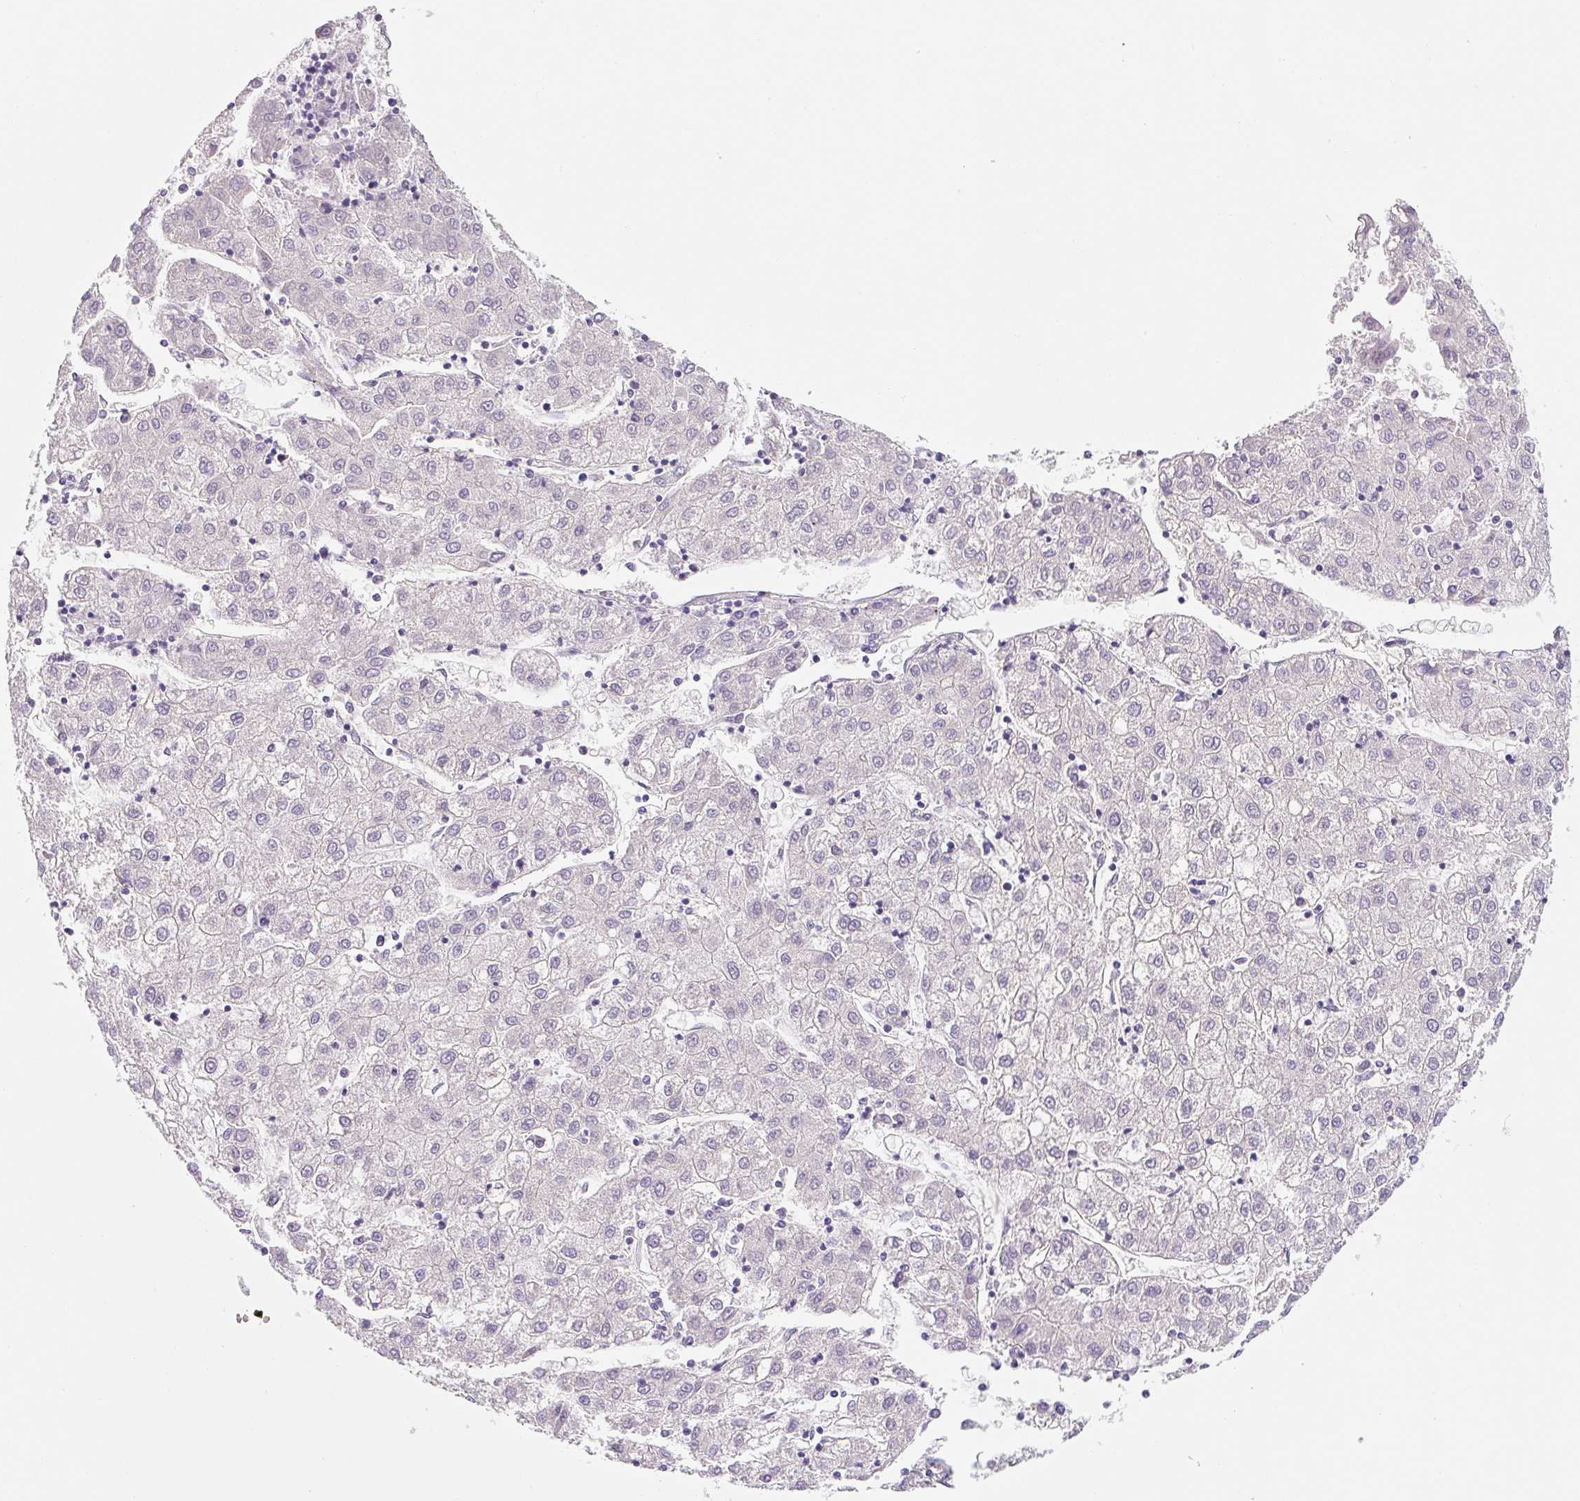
{"staining": {"intensity": "negative", "quantity": "none", "location": "none"}, "tissue": "liver cancer", "cell_type": "Tumor cells", "image_type": "cancer", "snomed": [{"axis": "morphology", "description": "Carcinoma, Hepatocellular, NOS"}, {"axis": "topography", "description": "Liver"}], "caption": "The immunohistochemistry image has no significant staining in tumor cells of liver cancer (hepatocellular carcinoma) tissue.", "gene": "PLA2G4A", "patient": {"sex": "male", "age": 72}}